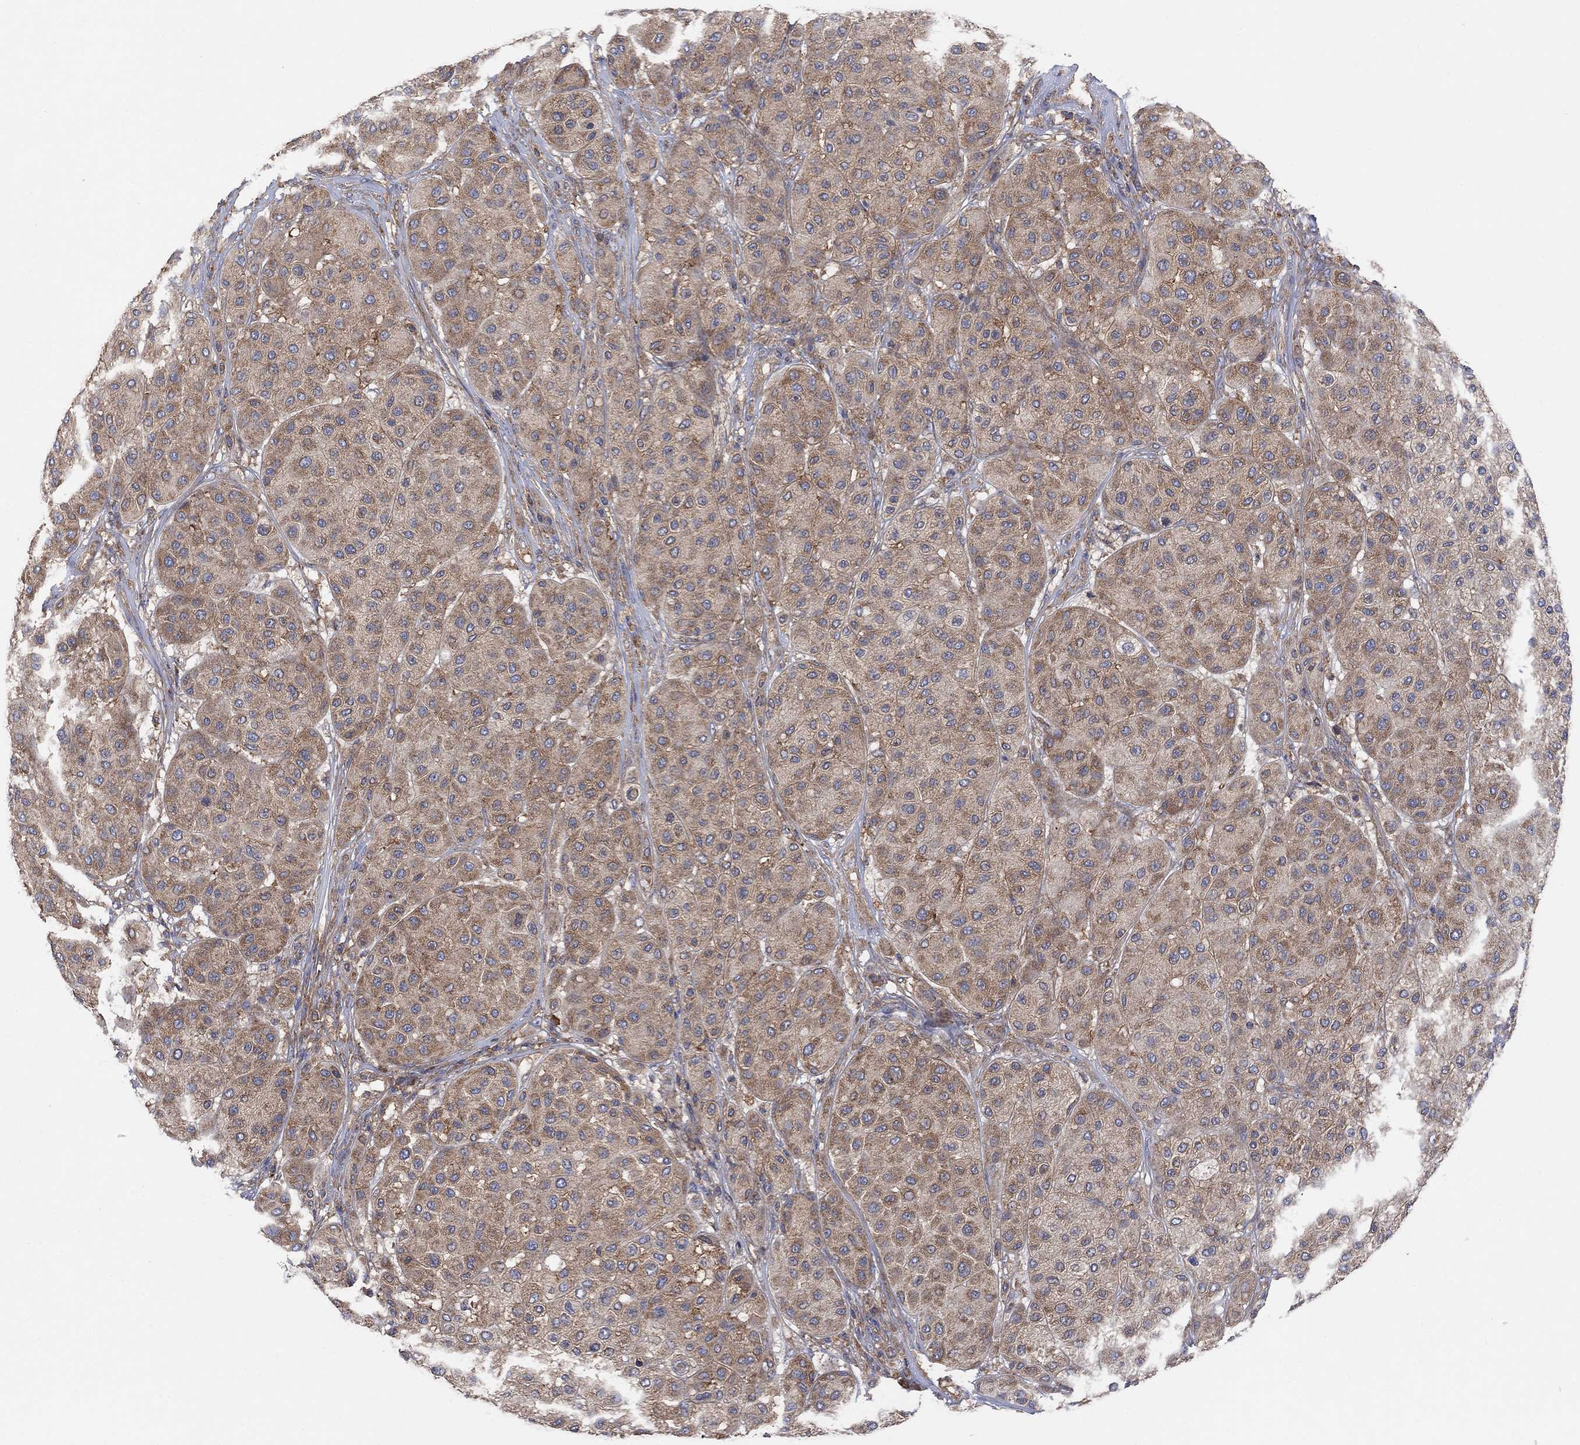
{"staining": {"intensity": "moderate", "quantity": ">75%", "location": "cytoplasmic/membranous"}, "tissue": "melanoma", "cell_type": "Tumor cells", "image_type": "cancer", "snomed": [{"axis": "morphology", "description": "Malignant melanoma, Metastatic site"}, {"axis": "topography", "description": "Smooth muscle"}], "caption": "A medium amount of moderate cytoplasmic/membranous positivity is identified in about >75% of tumor cells in malignant melanoma (metastatic site) tissue.", "gene": "BLOC1S3", "patient": {"sex": "male", "age": 41}}